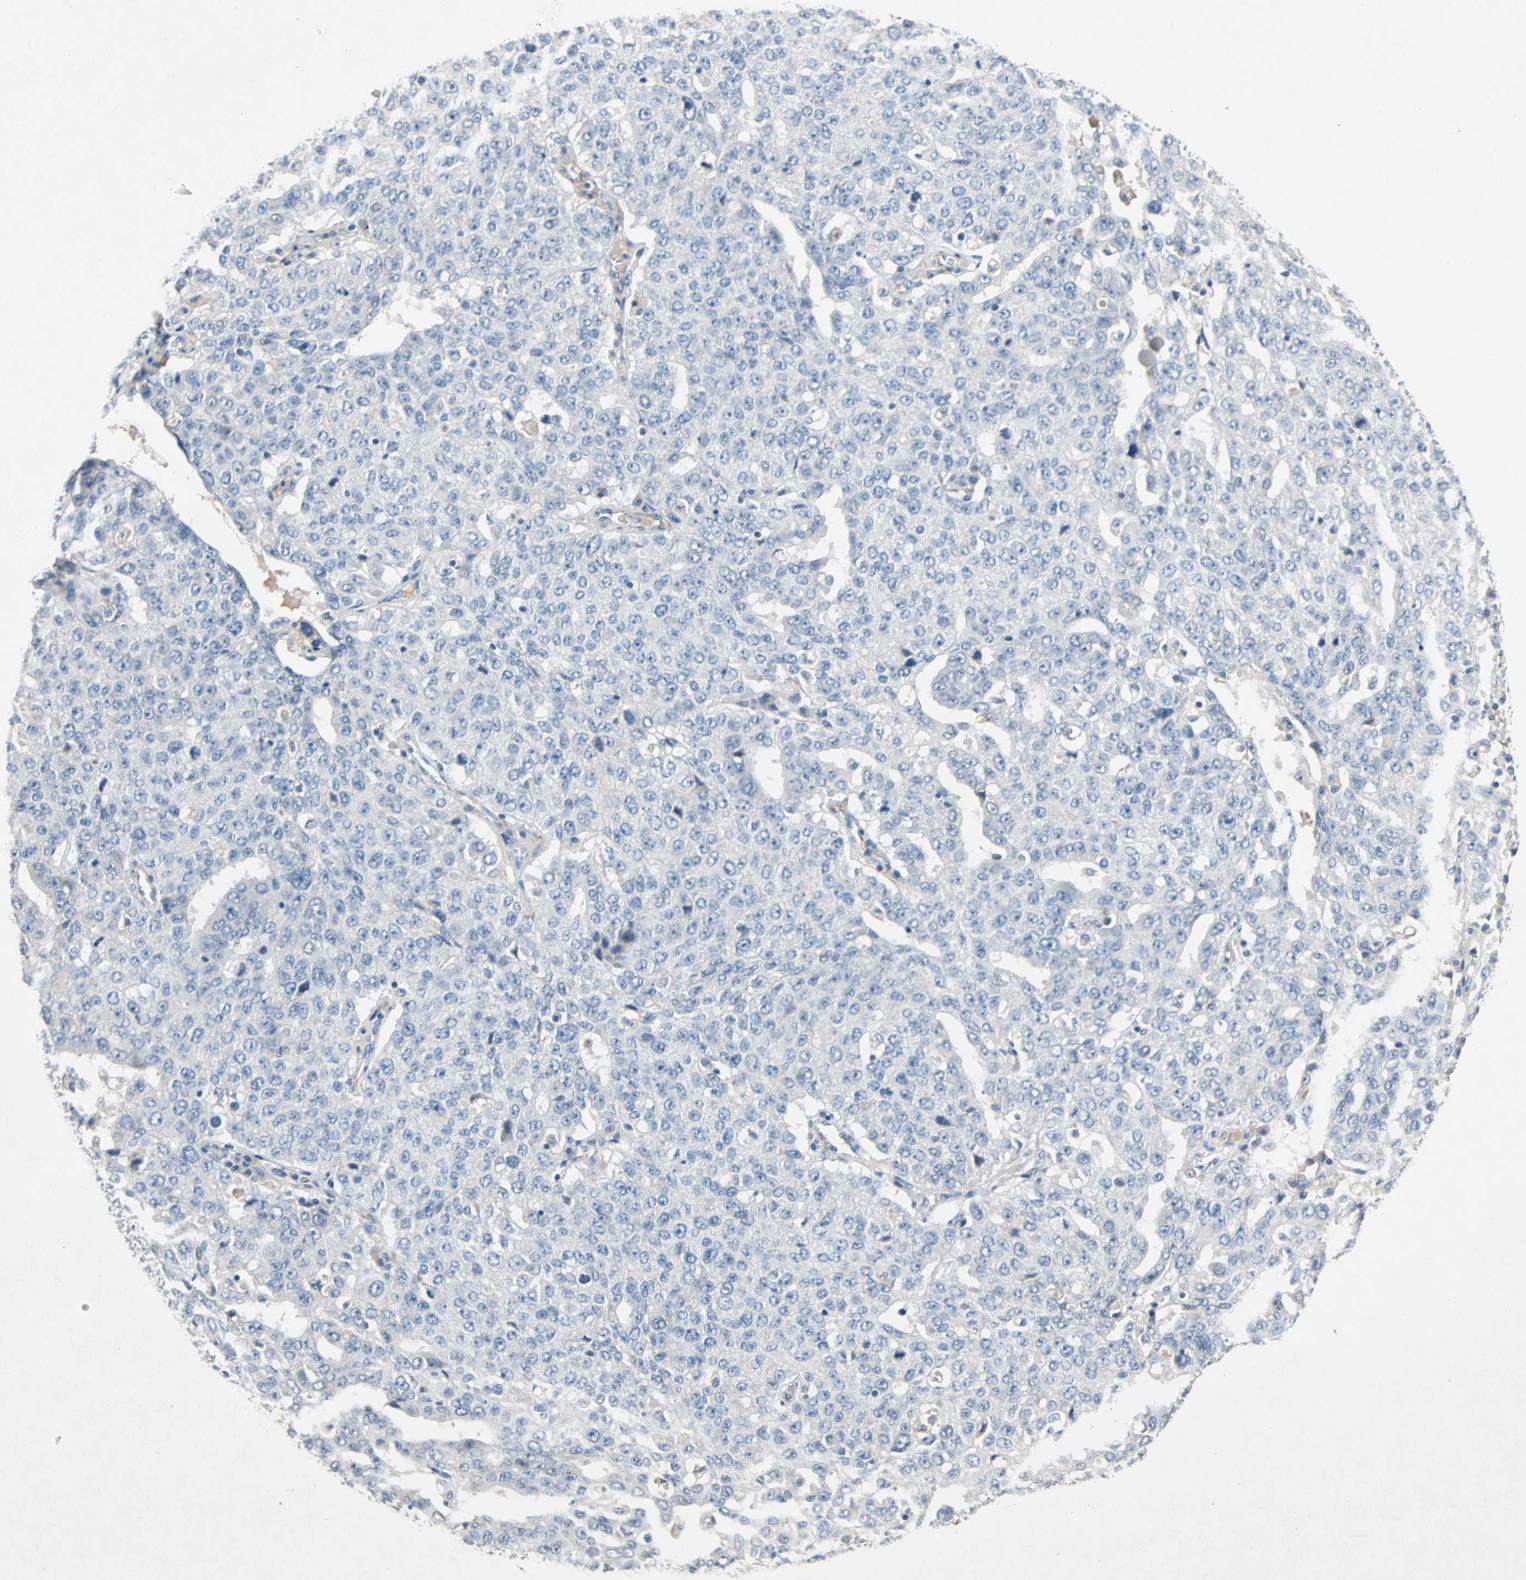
{"staining": {"intensity": "negative", "quantity": "none", "location": "none"}, "tissue": "ovarian cancer", "cell_type": "Tumor cells", "image_type": "cancer", "snomed": [{"axis": "morphology", "description": "Carcinoma, endometroid"}, {"axis": "topography", "description": "Ovary"}], "caption": "This is an immunohistochemistry histopathology image of human ovarian cancer (endometroid carcinoma). There is no positivity in tumor cells.", "gene": "PCDHB2", "patient": {"sex": "female", "age": 62}}